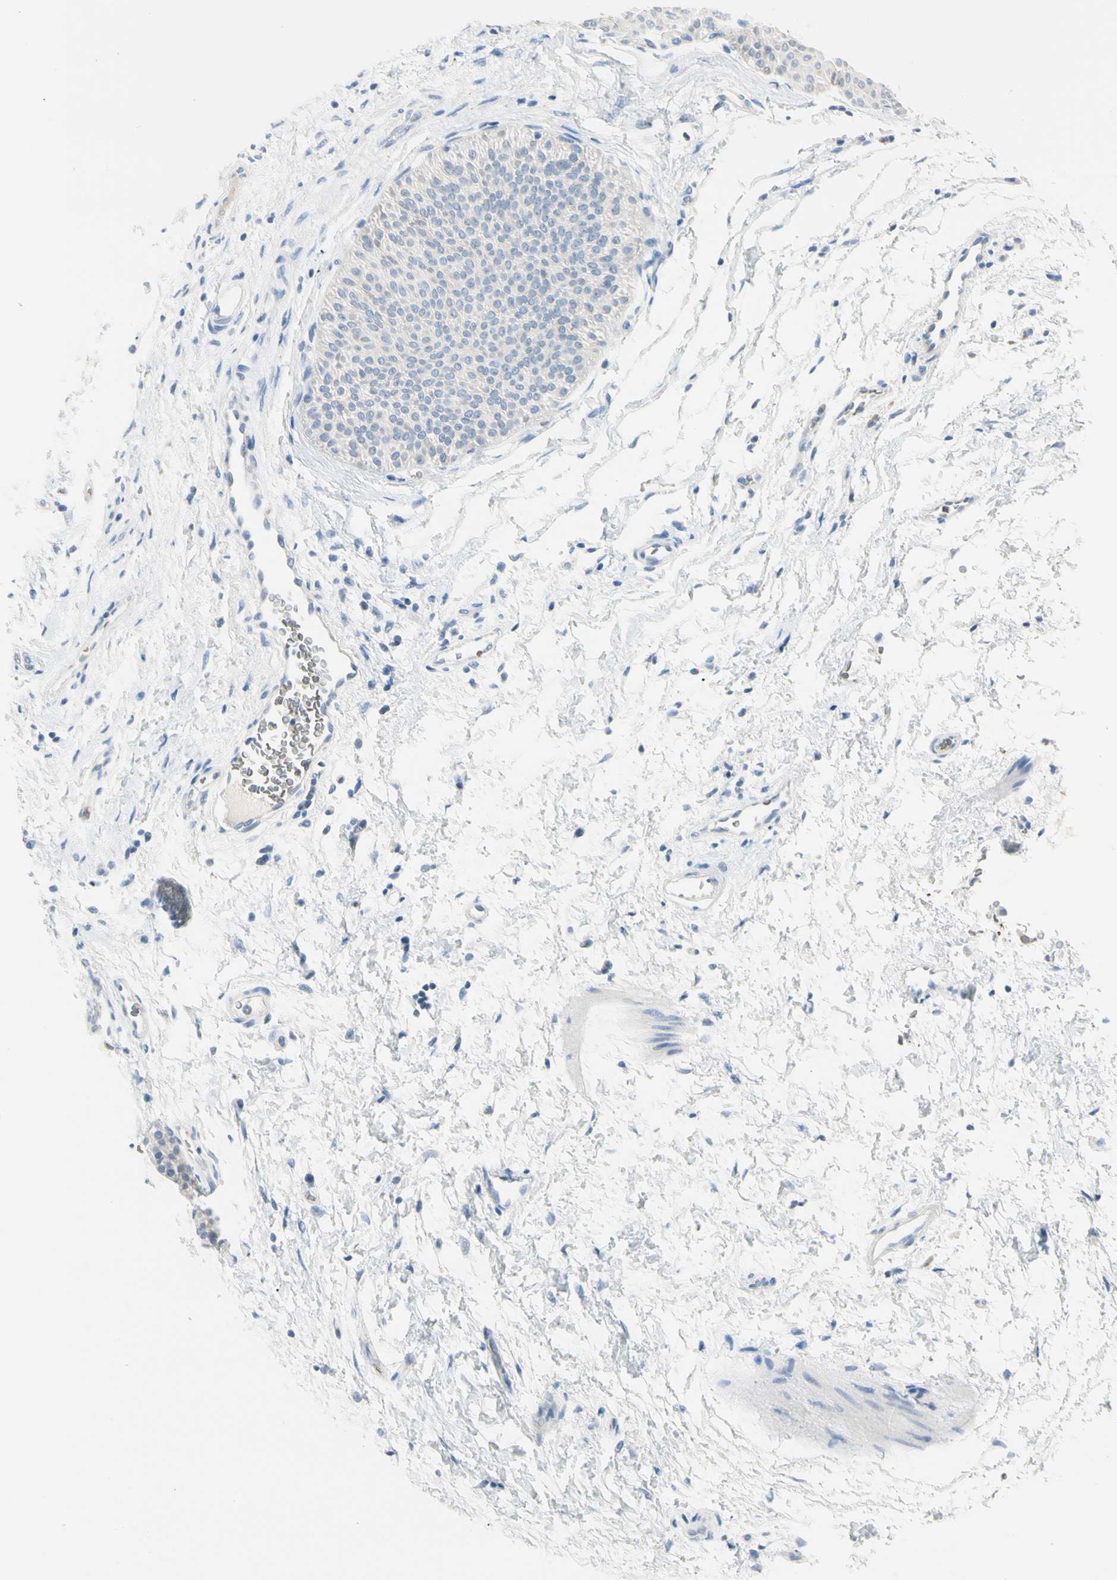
{"staining": {"intensity": "negative", "quantity": "none", "location": "none"}, "tissue": "urothelial cancer", "cell_type": "Tumor cells", "image_type": "cancer", "snomed": [{"axis": "morphology", "description": "Urothelial carcinoma, Low grade"}, {"axis": "topography", "description": "Urinary bladder"}], "caption": "An image of human urothelial carcinoma (low-grade) is negative for staining in tumor cells.", "gene": "CA1", "patient": {"sex": "female", "age": 60}}